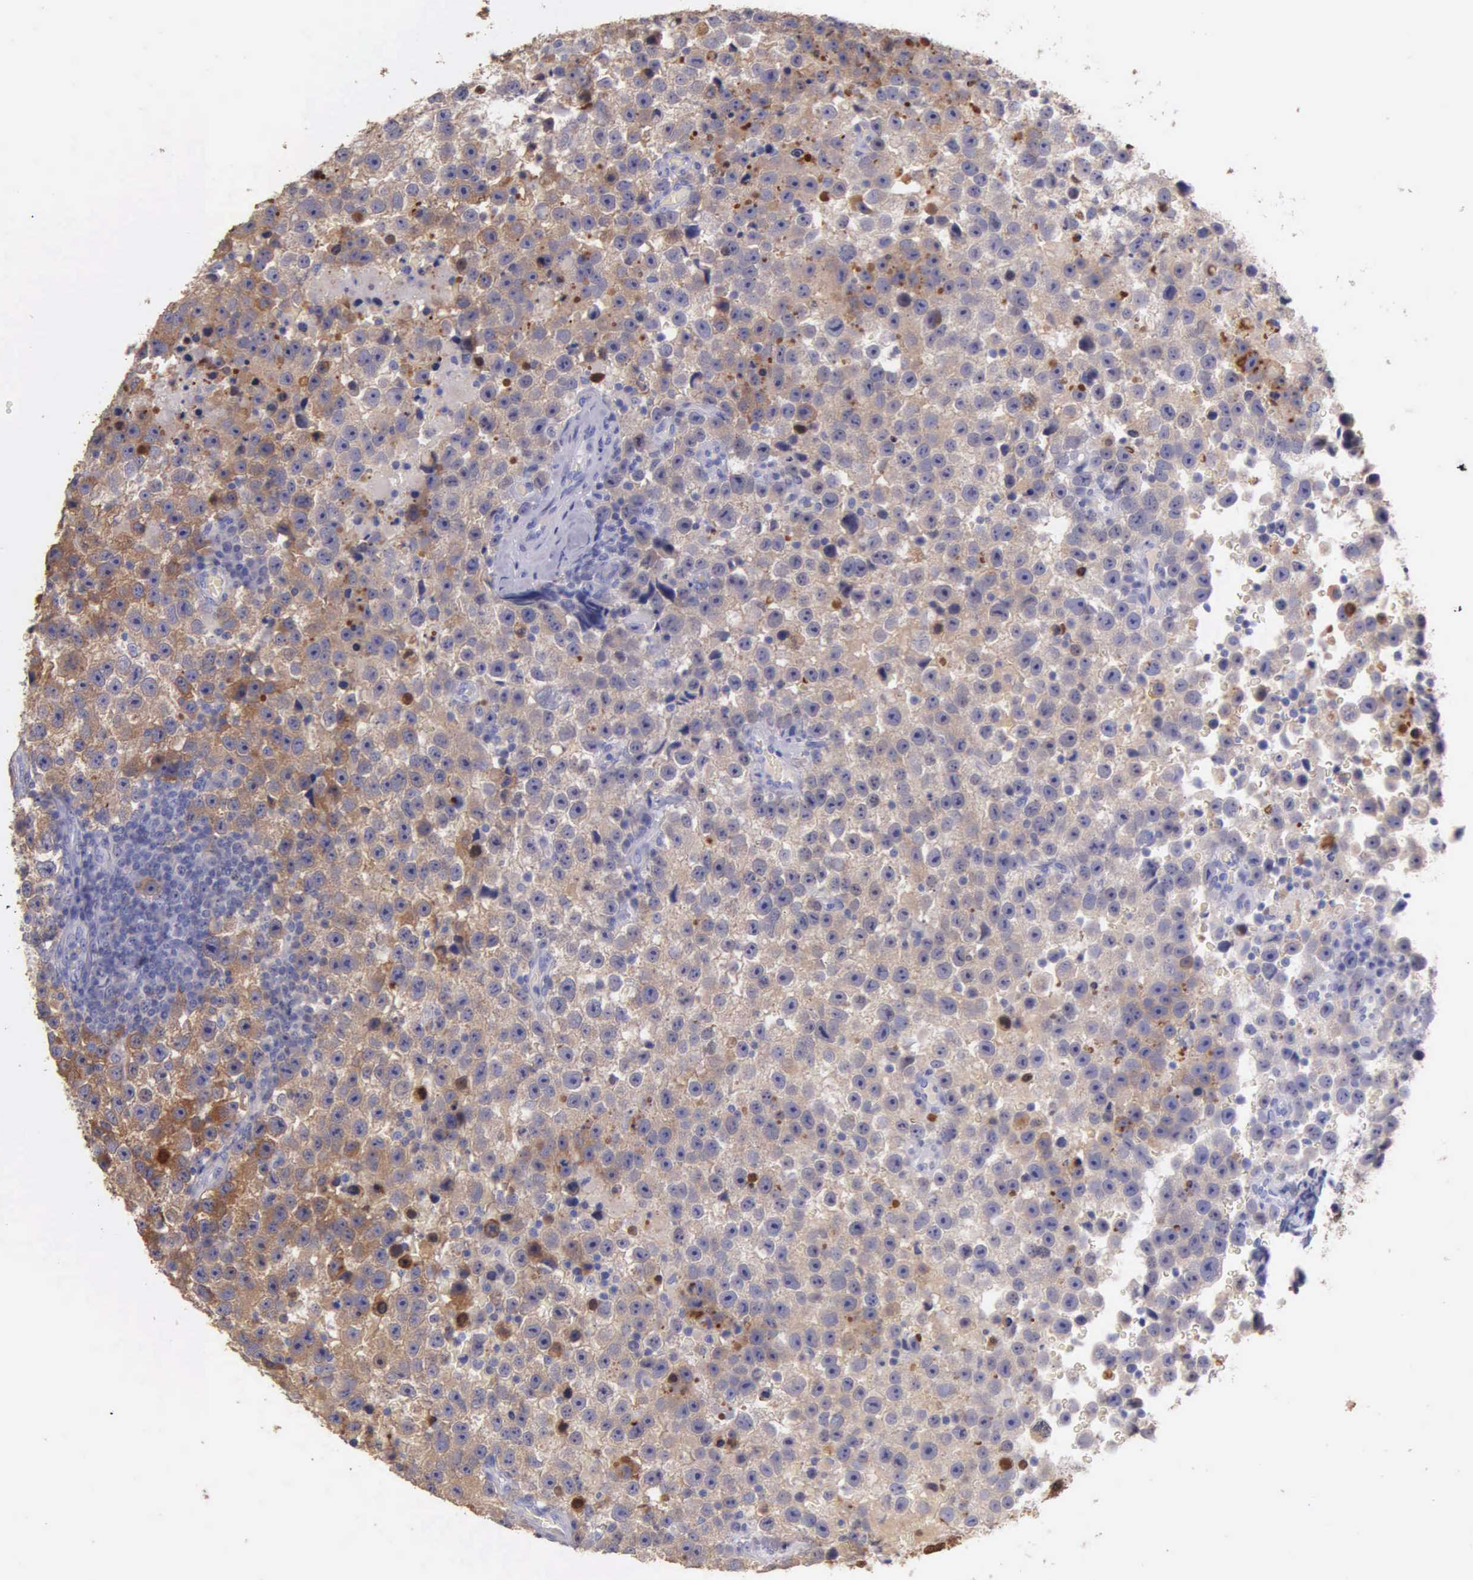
{"staining": {"intensity": "weak", "quantity": "25%-75%", "location": "cytoplasmic/membranous"}, "tissue": "testis cancer", "cell_type": "Tumor cells", "image_type": "cancer", "snomed": [{"axis": "morphology", "description": "Seminoma, NOS"}, {"axis": "topography", "description": "Testis"}], "caption": "Human testis cancer stained with a protein marker shows weak staining in tumor cells.", "gene": "GSTT2", "patient": {"sex": "male", "age": 33}}